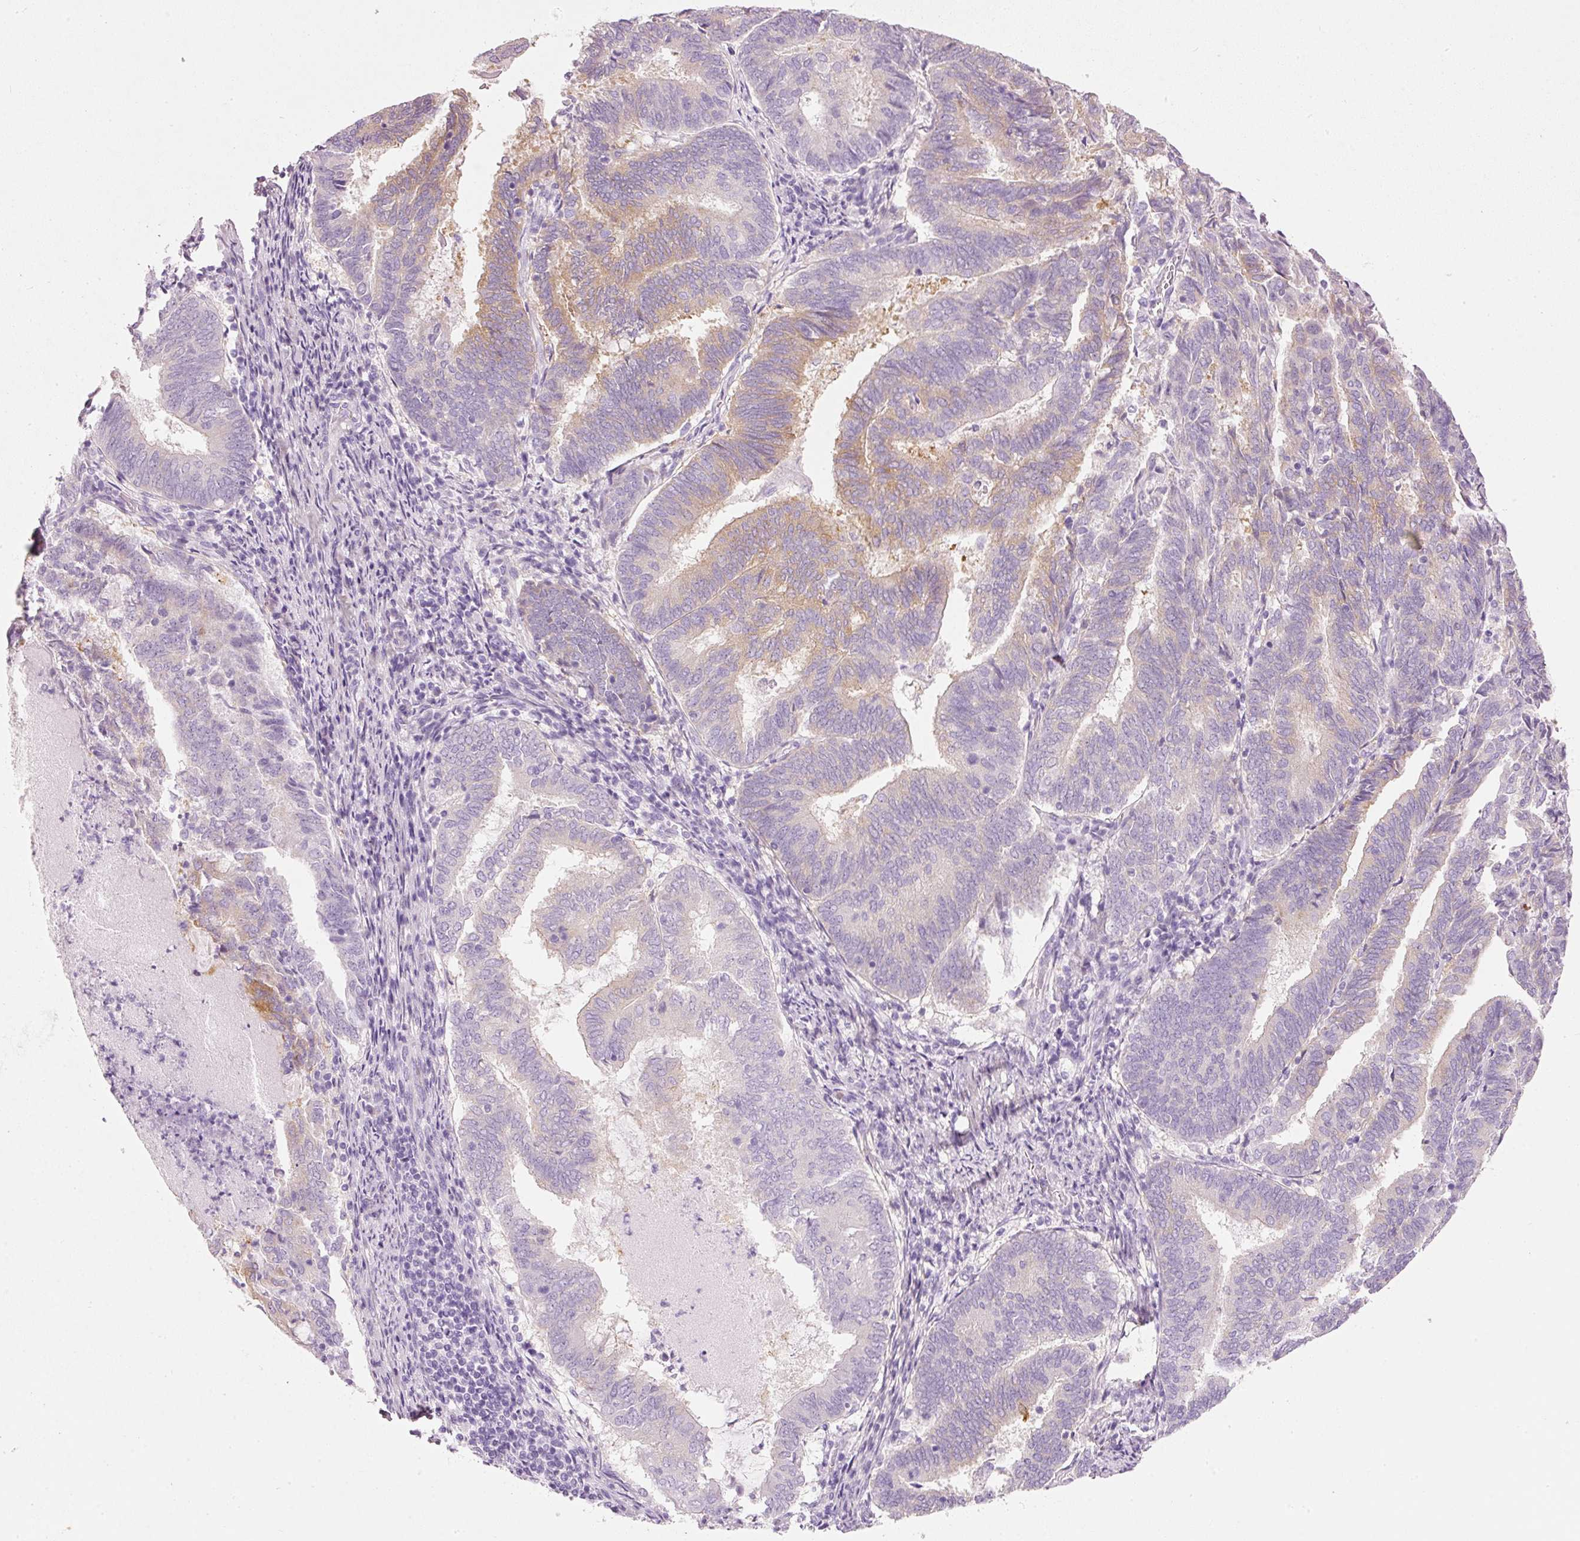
{"staining": {"intensity": "weak", "quantity": "25%-75%", "location": "cytoplasmic/membranous"}, "tissue": "endometrial cancer", "cell_type": "Tumor cells", "image_type": "cancer", "snomed": [{"axis": "morphology", "description": "Adenocarcinoma, NOS"}, {"axis": "topography", "description": "Endometrium"}], "caption": "Brown immunohistochemical staining in human endometrial cancer displays weak cytoplasmic/membranous expression in about 25%-75% of tumor cells.", "gene": "PDXDC1", "patient": {"sex": "female", "age": 80}}